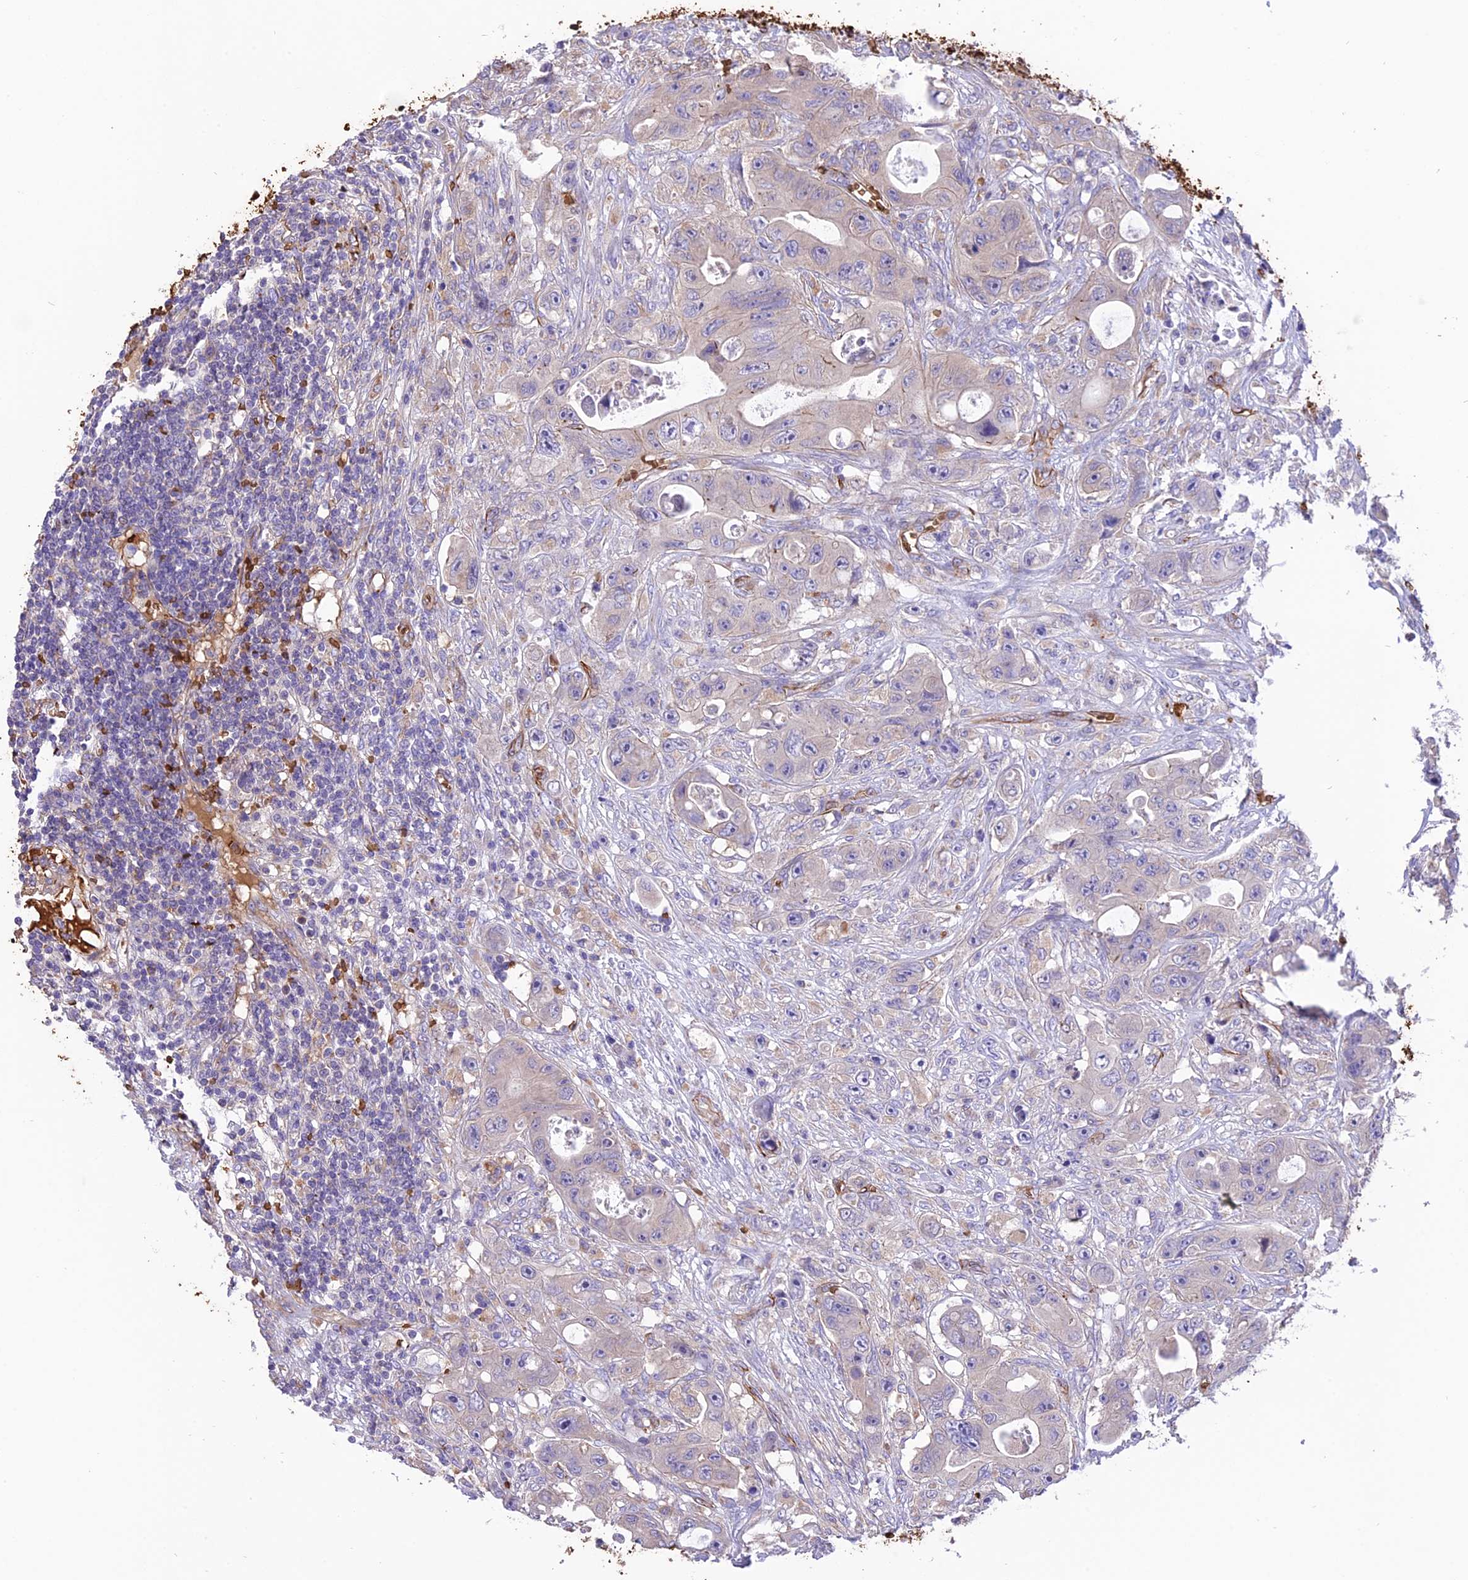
{"staining": {"intensity": "negative", "quantity": "none", "location": "none"}, "tissue": "colorectal cancer", "cell_type": "Tumor cells", "image_type": "cancer", "snomed": [{"axis": "morphology", "description": "Adenocarcinoma, NOS"}, {"axis": "topography", "description": "Colon"}], "caption": "IHC of colorectal cancer (adenocarcinoma) demonstrates no staining in tumor cells.", "gene": "TTC4", "patient": {"sex": "female", "age": 46}}